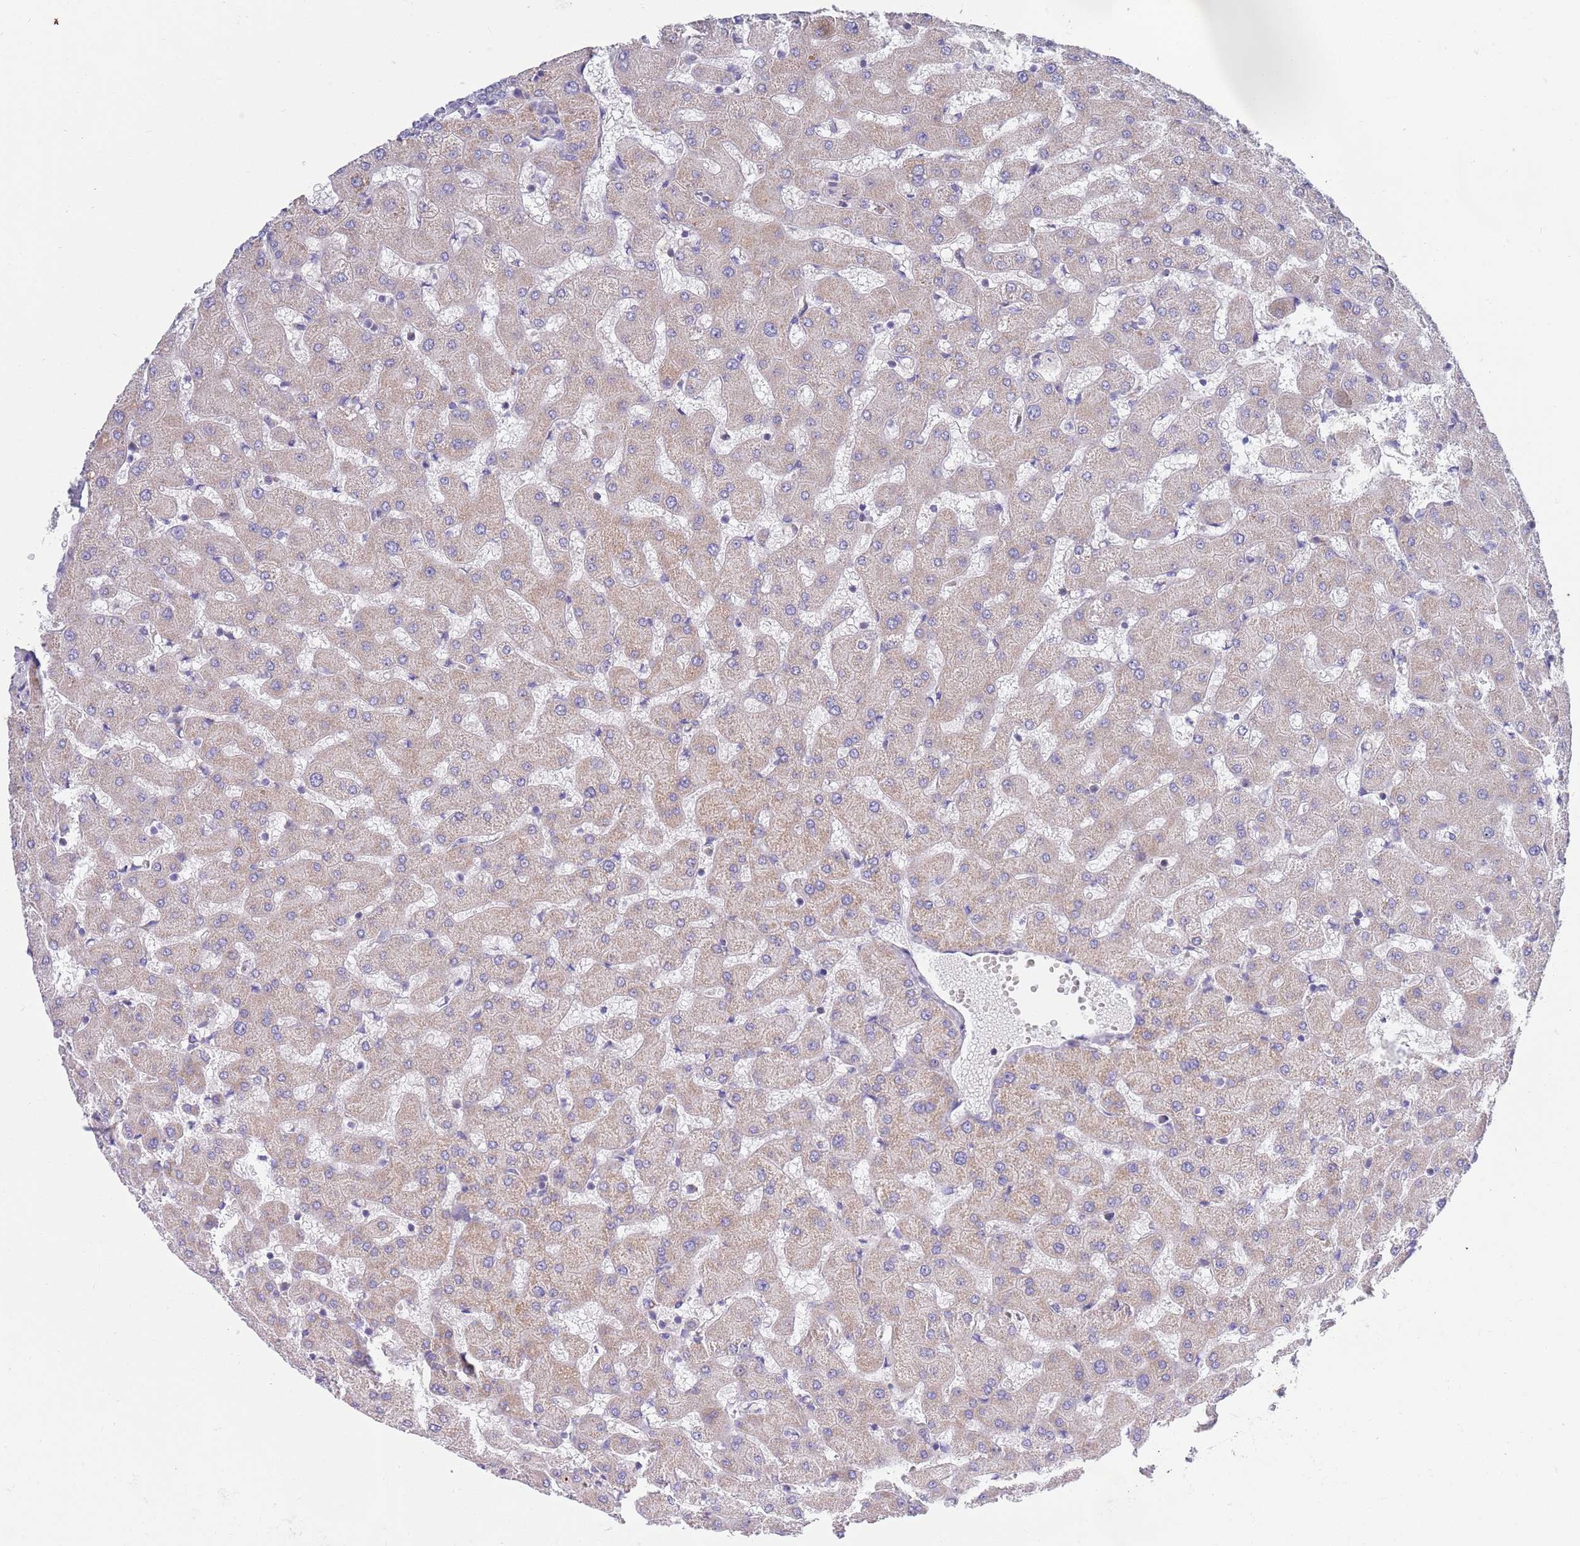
{"staining": {"intensity": "negative", "quantity": "none", "location": "none"}, "tissue": "liver", "cell_type": "Cholangiocytes", "image_type": "normal", "snomed": [{"axis": "morphology", "description": "Normal tissue, NOS"}, {"axis": "topography", "description": "Liver"}], "caption": "A high-resolution histopathology image shows IHC staining of normal liver, which exhibits no significant expression in cholangiocytes. (DAB IHC visualized using brightfield microscopy, high magnification).", "gene": "EMC8", "patient": {"sex": "female", "age": 63}}